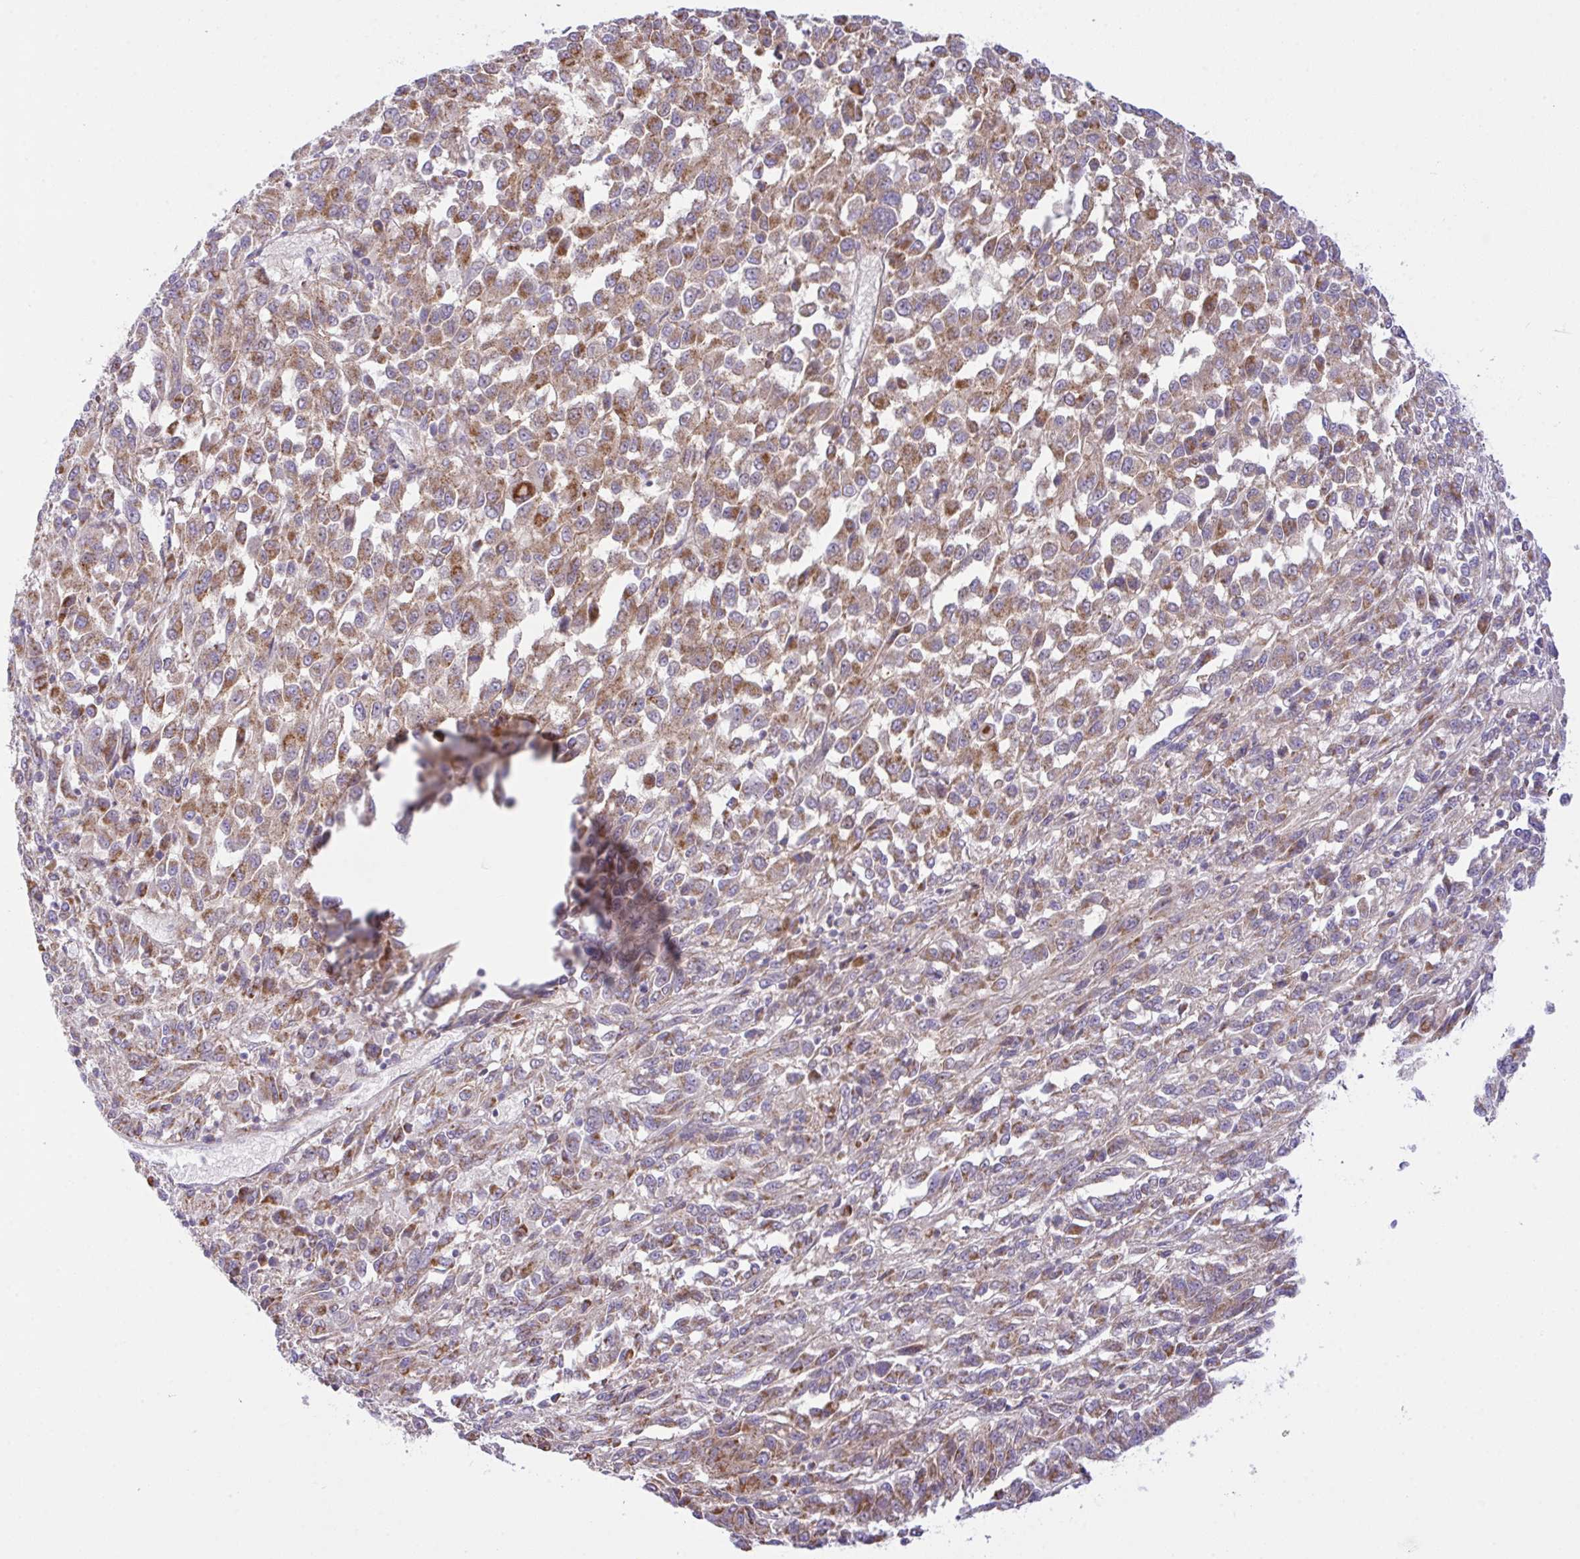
{"staining": {"intensity": "moderate", "quantity": ">75%", "location": "cytoplasmic/membranous"}, "tissue": "melanoma", "cell_type": "Tumor cells", "image_type": "cancer", "snomed": [{"axis": "morphology", "description": "Malignant melanoma, Metastatic site"}, {"axis": "topography", "description": "Lung"}], "caption": "Protein staining reveals moderate cytoplasmic/membranous expression in about >75% of tumor cells in malignant melanoma (metastatic site).", "gene": "CHDH", "patient": {"sex": "male", "age": 64}}